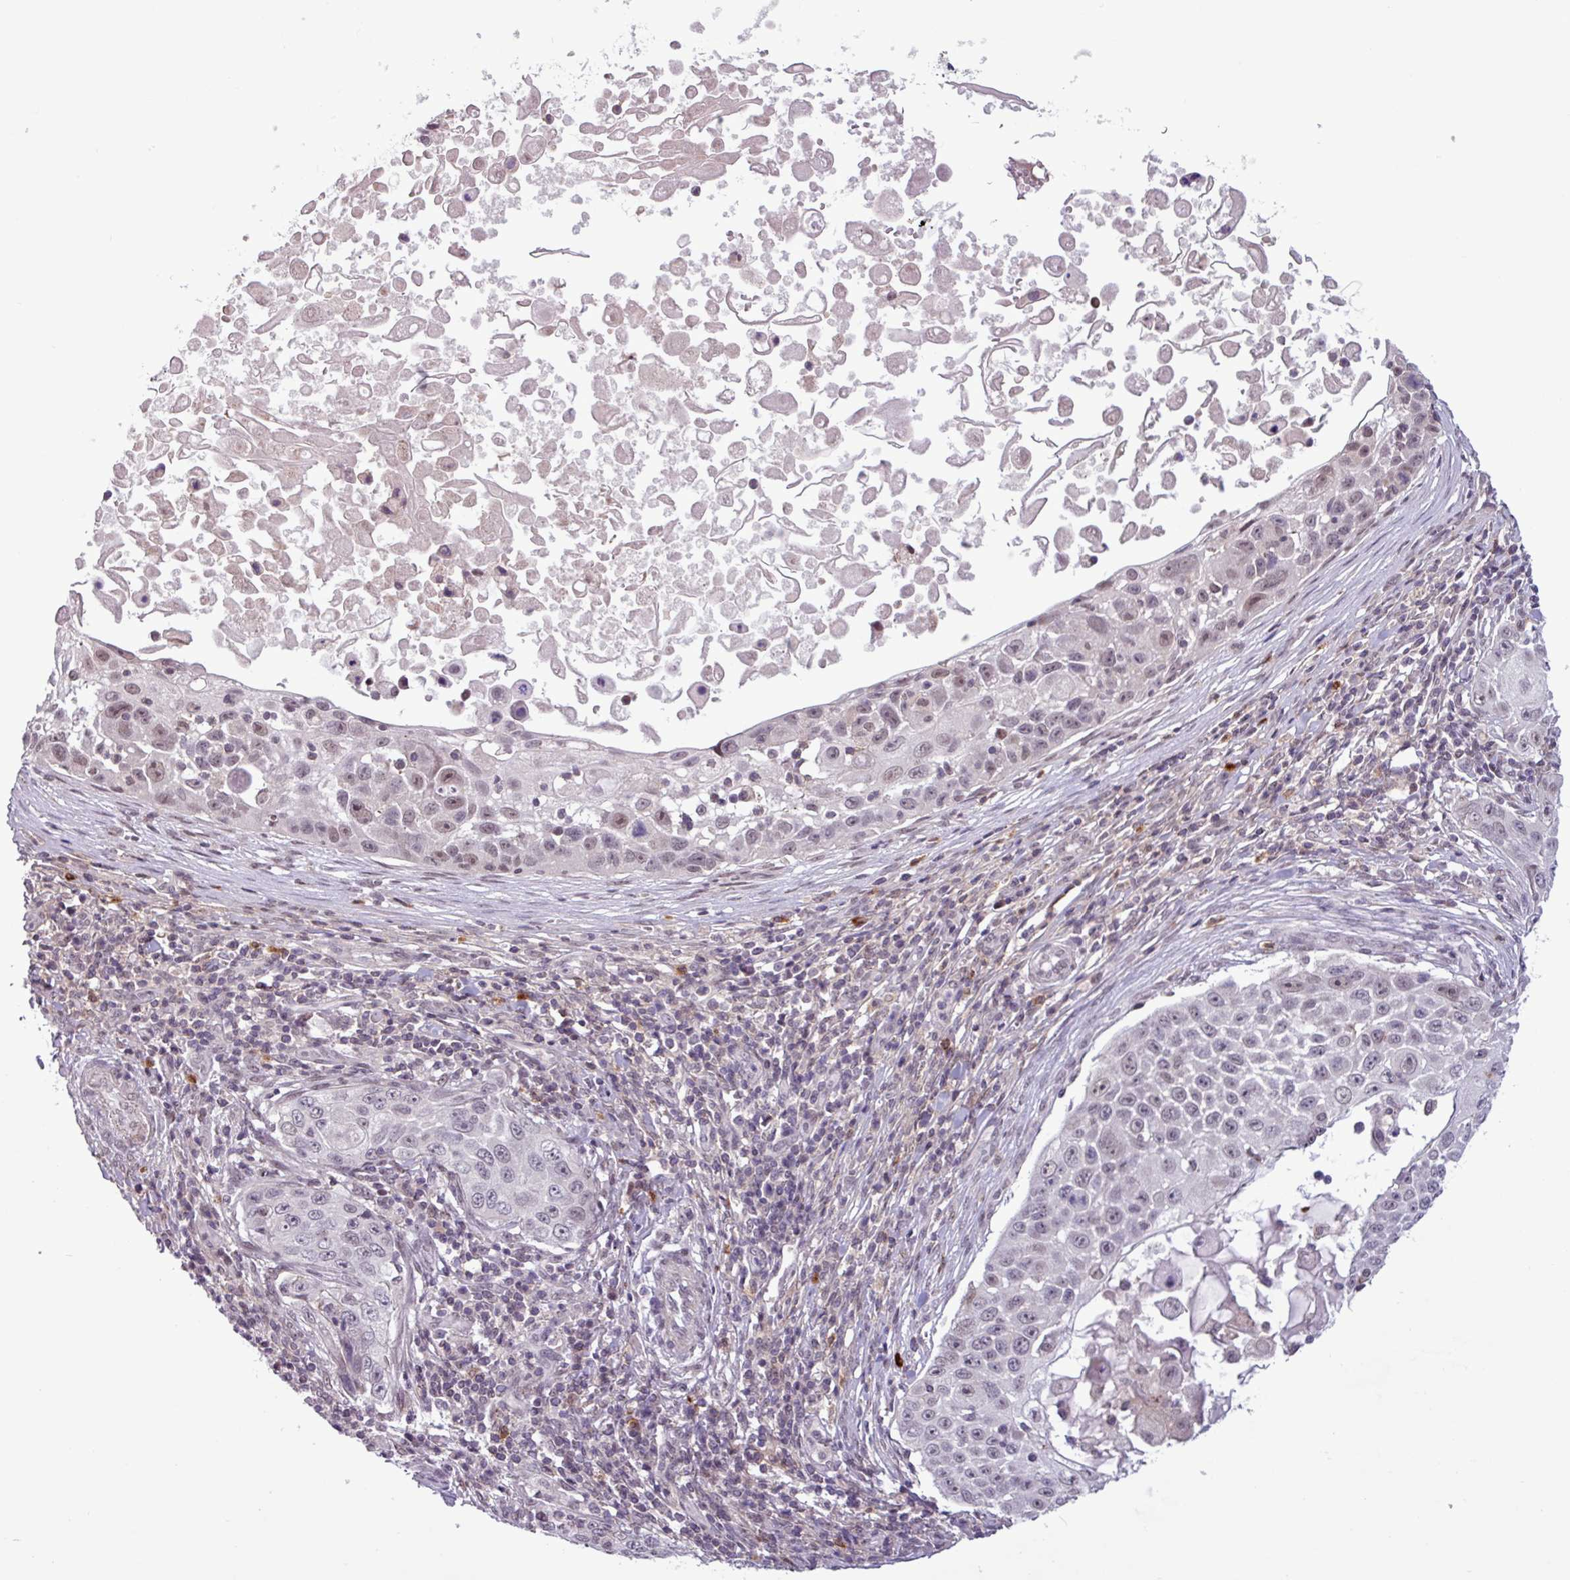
{"staining": {"intensity": "weak", "quantity": "25%-75%", "location": "nuclear"}, "tissue": "skin cancer", "cell_type": "Tumor cells", "image_type": "cancer", "snomed": [{"axis": "morphology", "description": "Squamous cell carcinoma, NOS"}, {"axis": "topography", "description": "Skin"}], "caption": "A brown stain highlights weak nuclear expression of a protein in skin cancer (squamous cell carcinoma) tumor cells.", "gene": "NOTCH2", "patient": {"sex": "male", "age": 24}}